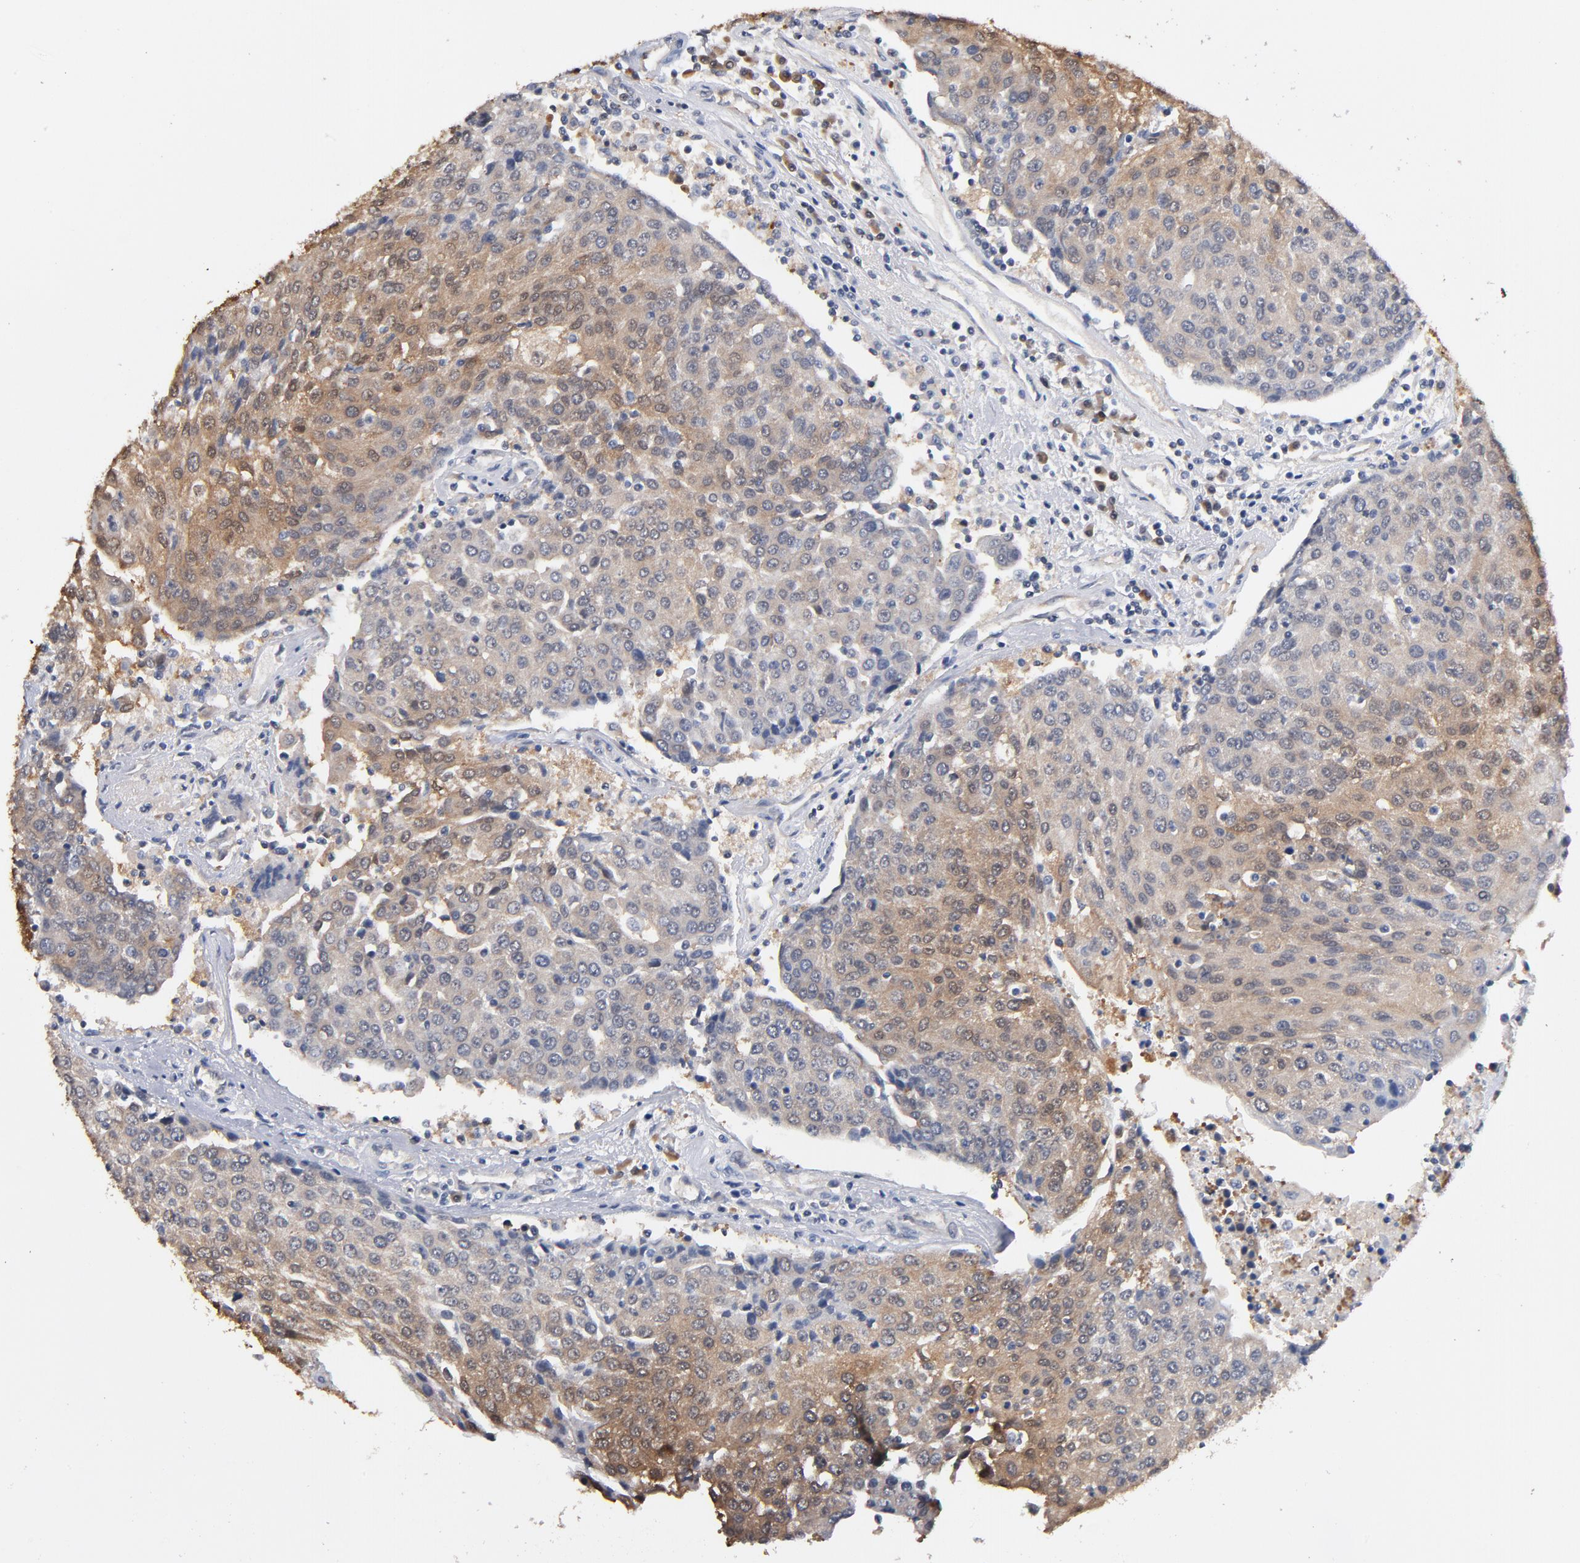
{"staining": {"intensity": "moderate", "quantity": "25%-75%", "location": "cytoplasmic/membranous"}, "tissue": "urothelial cancer", "cell_type": "Tumor cells", "image_type": "cancer", "snomed": [{"axis": "morphology", "description": "Urothelial carcinoma, High grade"}, {"axis": "topography", "description": "Urinary bladder"}], "caption": "Urothelial cancer tissue demonstrates moderate cytoplasmic/membranous staining in about 25%-75% of tumor cells, visualized by immunohistochemistry.", "gene": "MIF", "patient": {"sex": "female", "age": 85}}